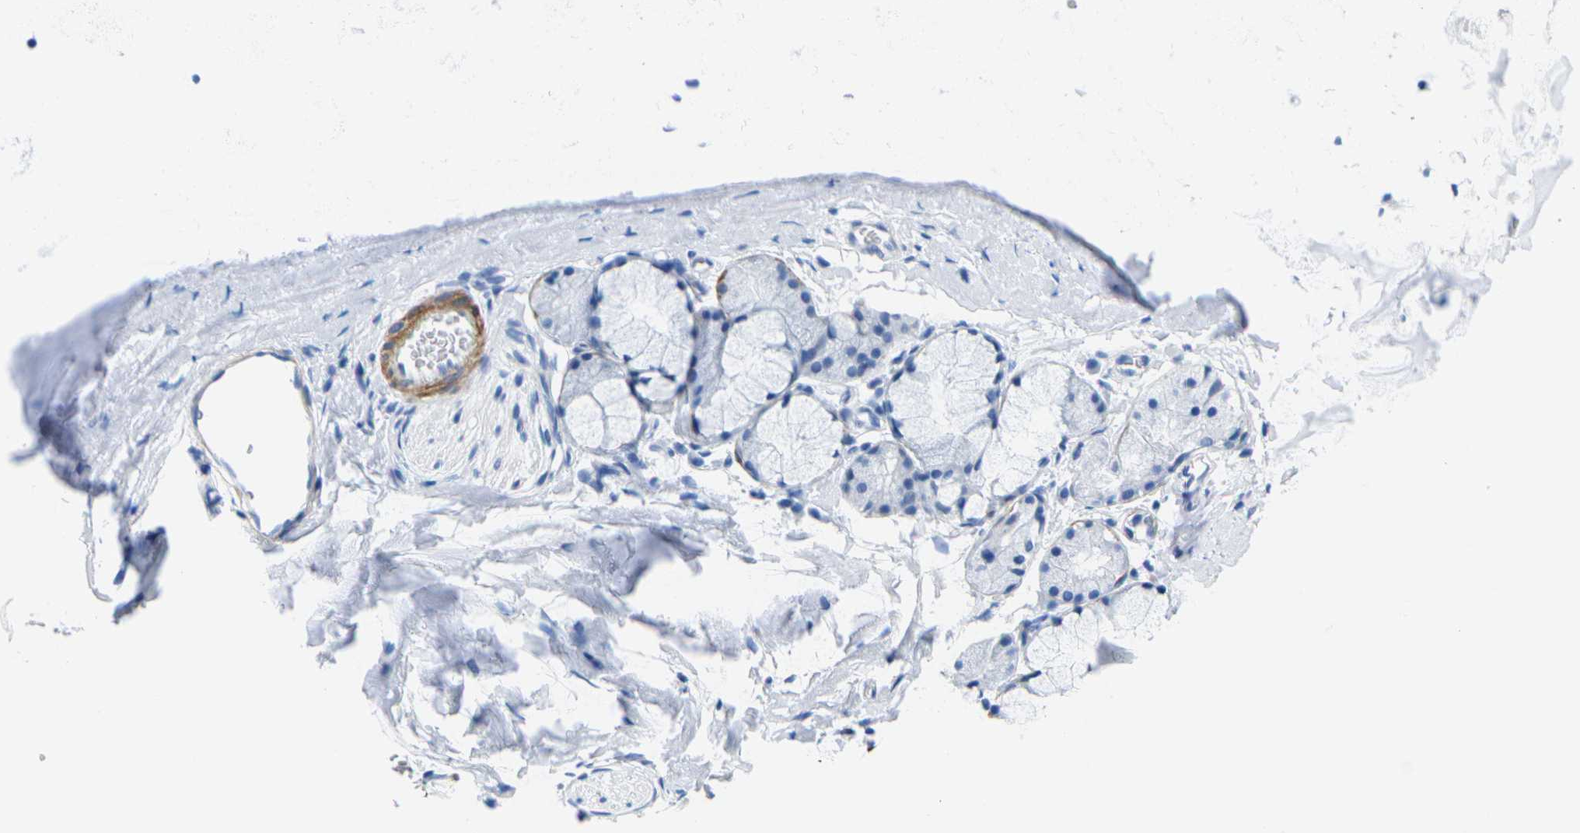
{"staining": {"intensity": "negative", "quantity": "none", "location": "none"}, "tissue": "bronchus", "cell_type": "Respiratory epithelial cells", "image_type": "normal", "snomed": [{"axis": "morphology", "description": "Normal tissue, NOS"}, {"axis": "topography", "description": "Cartilage tissue"}, {"axis": "topography", "description": "Bronchus"}], "caption": "IHC histopathology image of unremarkable bronchus: bronchus stained with DAB reveals no significant protein positivity in respiratory epithelial cells.", "gene": "CNN1", "patient": {"sex": "female", "age": 53}}